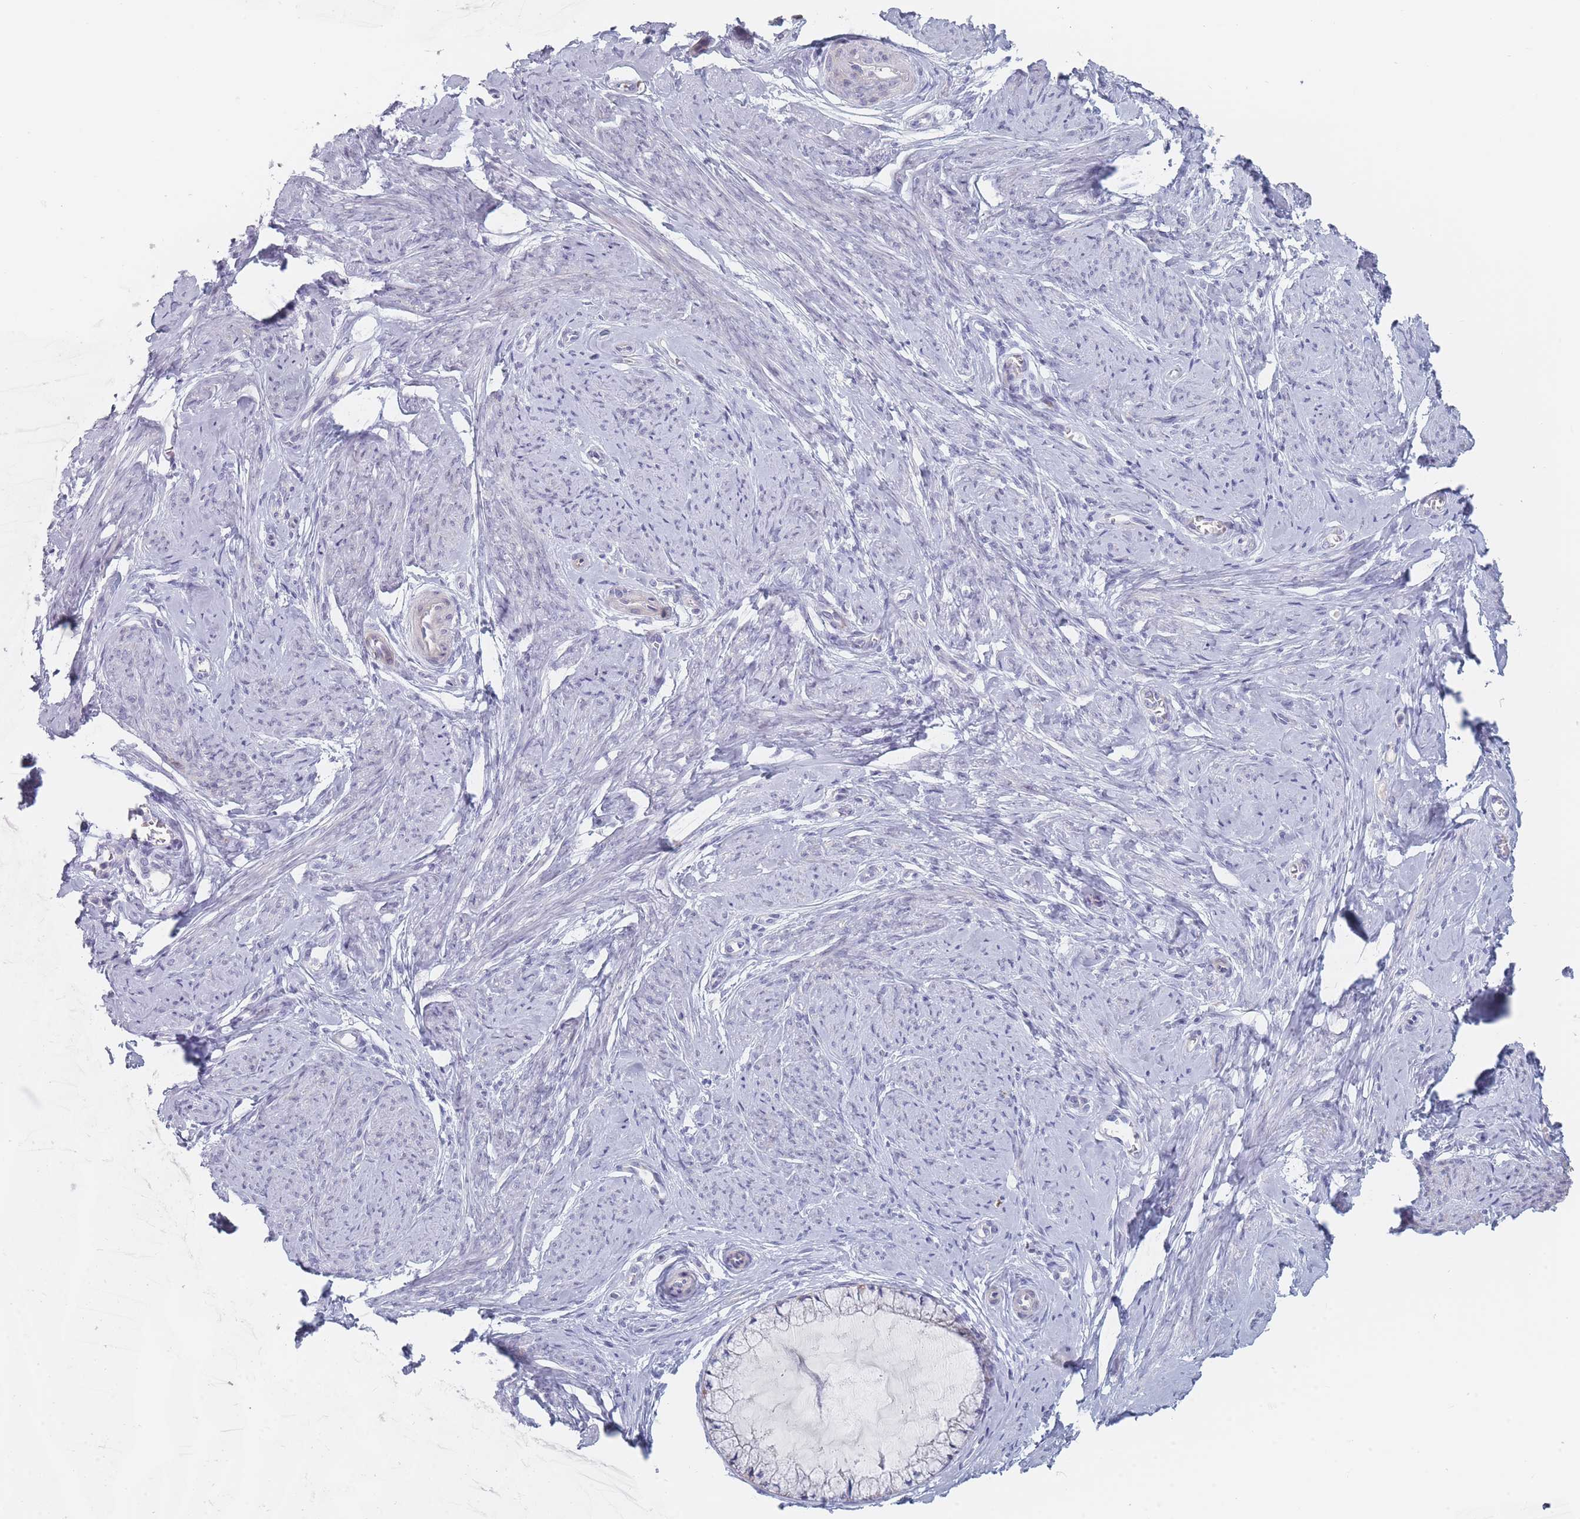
{"staining": {"intensity": "negative", "quantity": "none", "location": "none"}, "tissue": "cervix", "cell_type": "Glandular cells", "image_type": "normal", "snomed": [{"axis": "morphology", "description": "Normal tissue, NOS"}, {"axis": "topography", "description": "Cervix"}], "caption": "Immunohistochemistry of benign cervix shows no staining in glandular cells.", "gene": "SPATS1", "patient": {"sex": "female", "age": 42}}